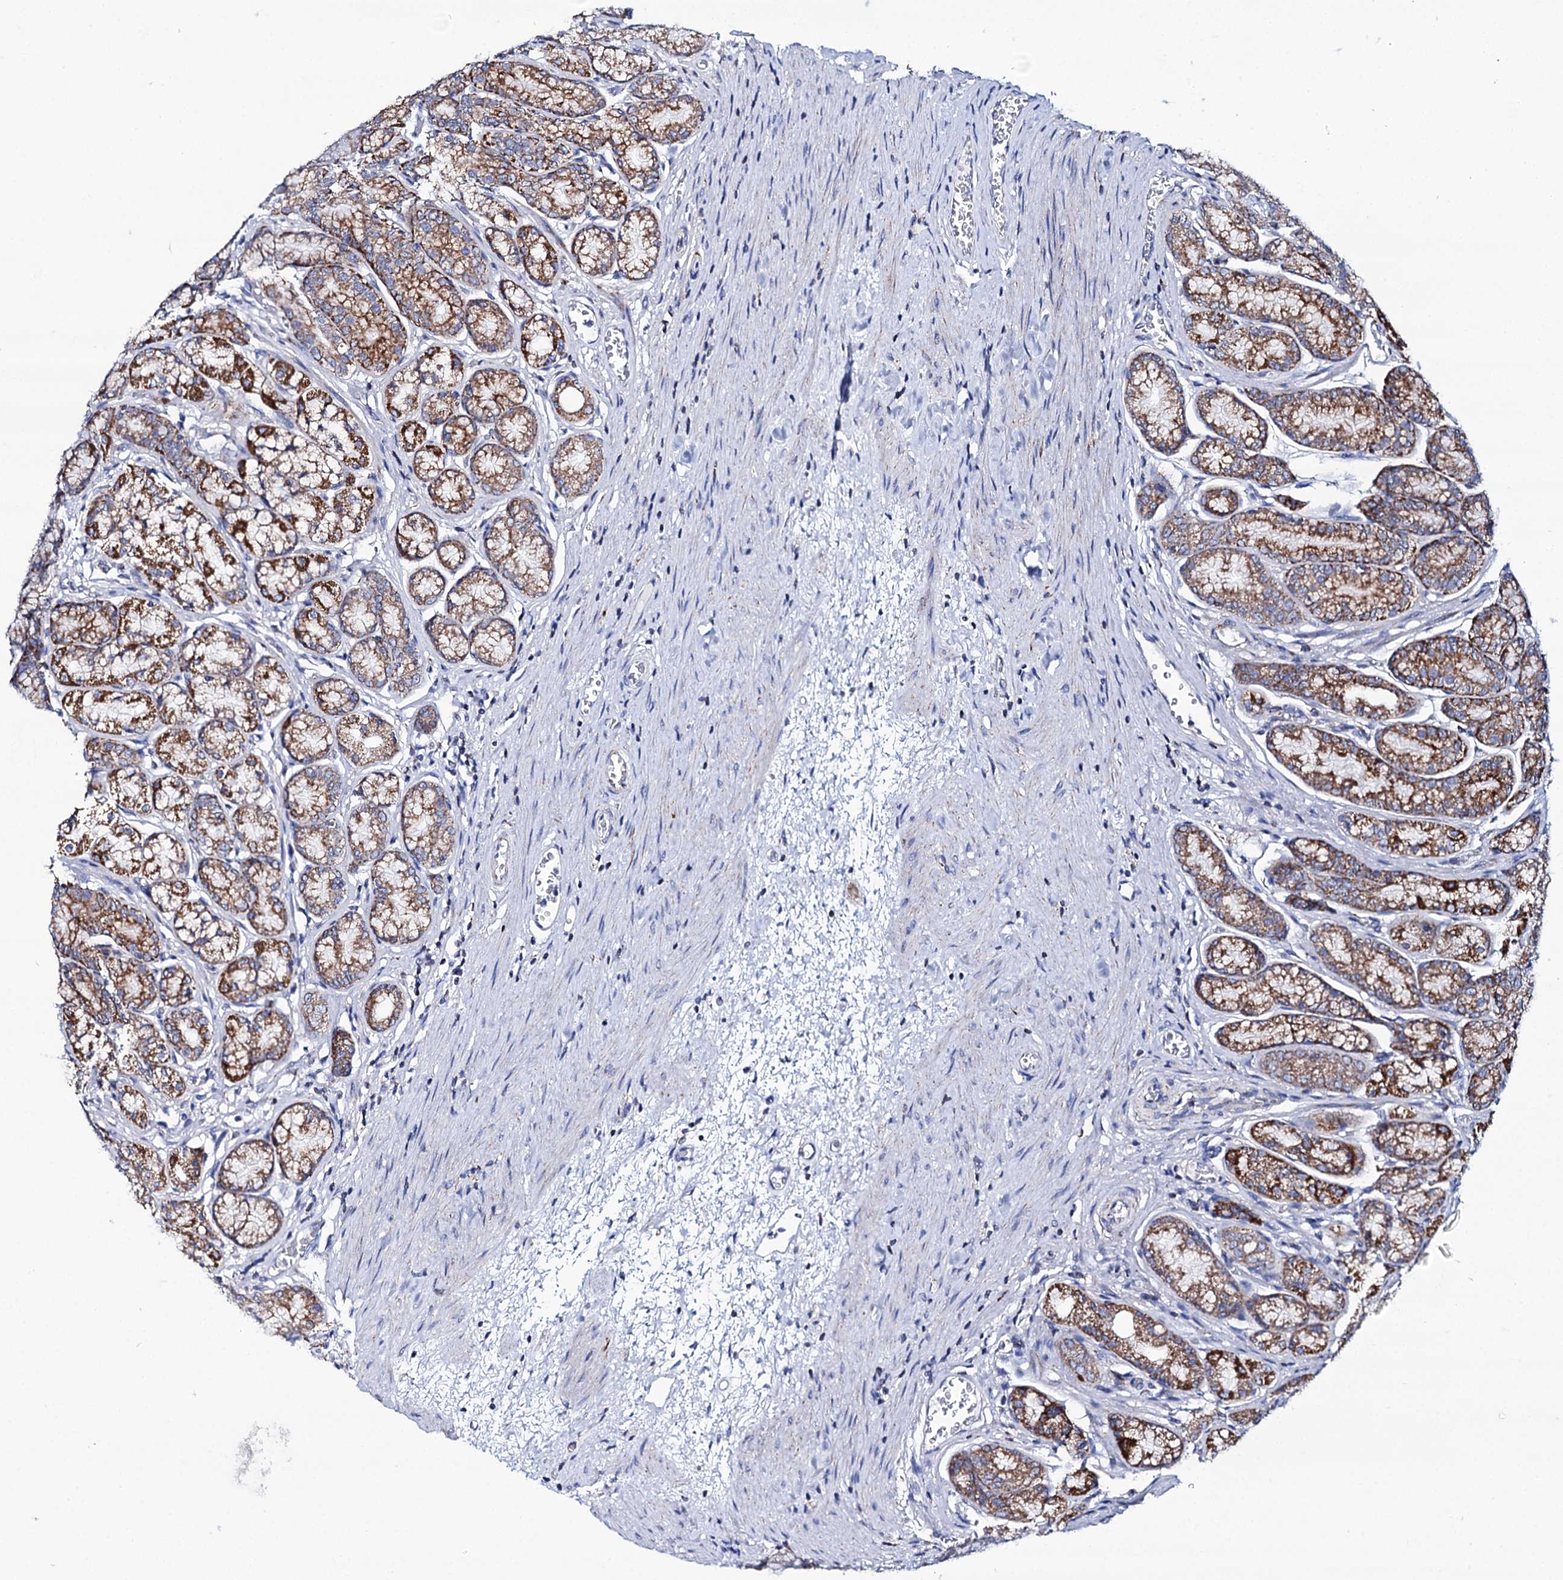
{"staining": {"intensity": "strong", "quantity": ">75%", "location": "cytoplasmic/membranous"}, "tissue": "stomach", "cell_type": "Glandular cells", "image_type": "normal", "snomed": [{"axis": "morphology", "description": "Normal tissue, NOS"}, {"axis": "morphology", "description": "Adenocarcinoma, NOS"}, {"axis": "morphology", "description": "Adenocarcinoma, High grade"}, {"axis": "topography", "description": "Stomach, upper"}, {"axis": "topography", "description": "Stomach"}], "caption": "There is high levels of strong cytoplasmic/membranous staining in glandular cells of unremarkable stomach, as demonstrated by immunohistochemical staining (brown color).", "gene": "UBASH3B", "patient": {"sex": "female", "age": 65}}